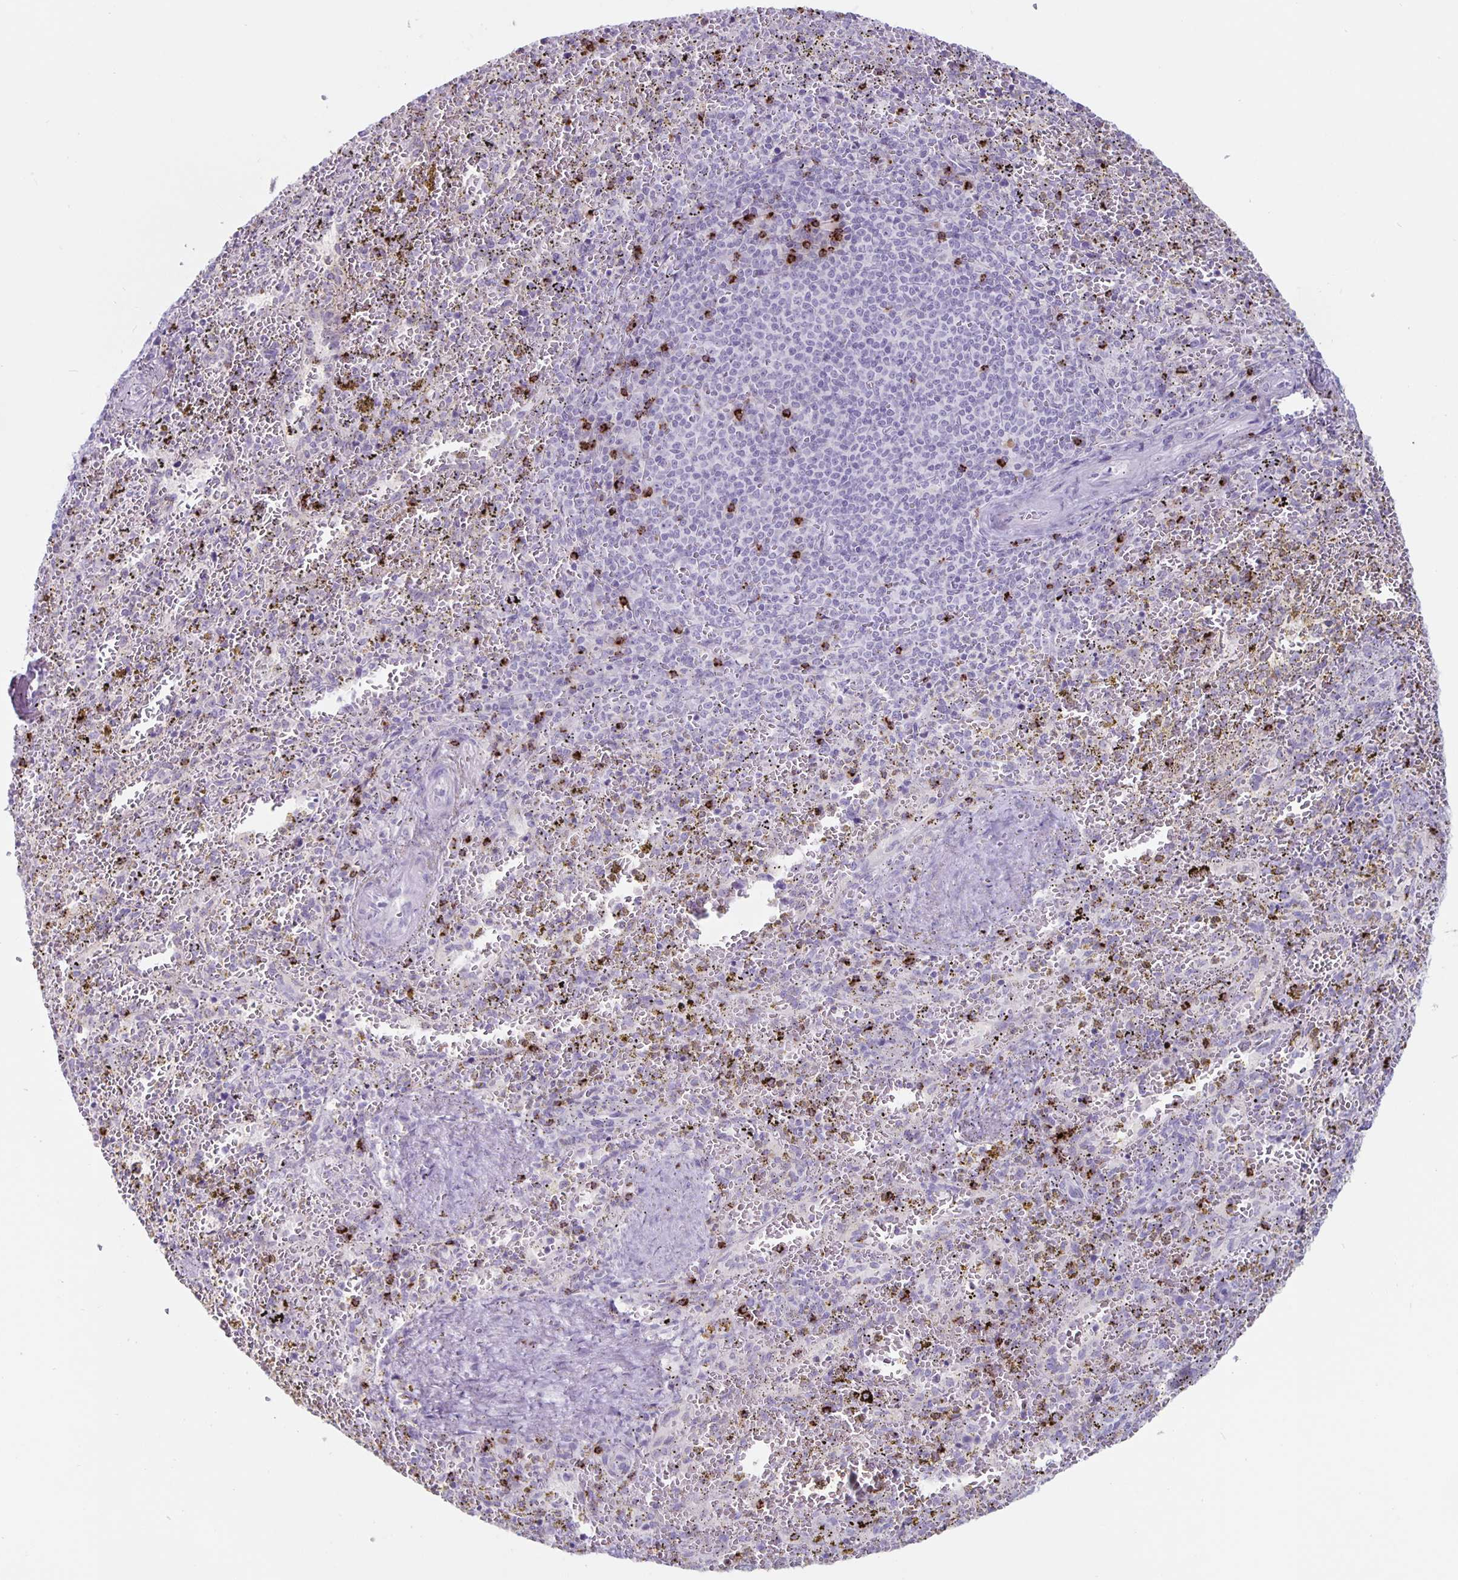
{"staining": {"intensity": "moderate", "quantity": "<25%", "location": "cytoplasmic/membranous"}, "tissue": "spleen", "cell_type": "Cells in red pulp", "image_type": "normal", "snomed": [{"axis": "morphology", "description": "Normal tissue, NOS"}, {"axis": "topography", "description": "Spleen"}], "caption": "Protein expression analysis of unremarkable spleen reveals moderate cytoplasmic/membranous staining in about <25% of cells in red pulp. (IHC, brightfield microscopy, high magnification).", "gene": "GZMK", "patient": {"sex": "female", "age": 50}}